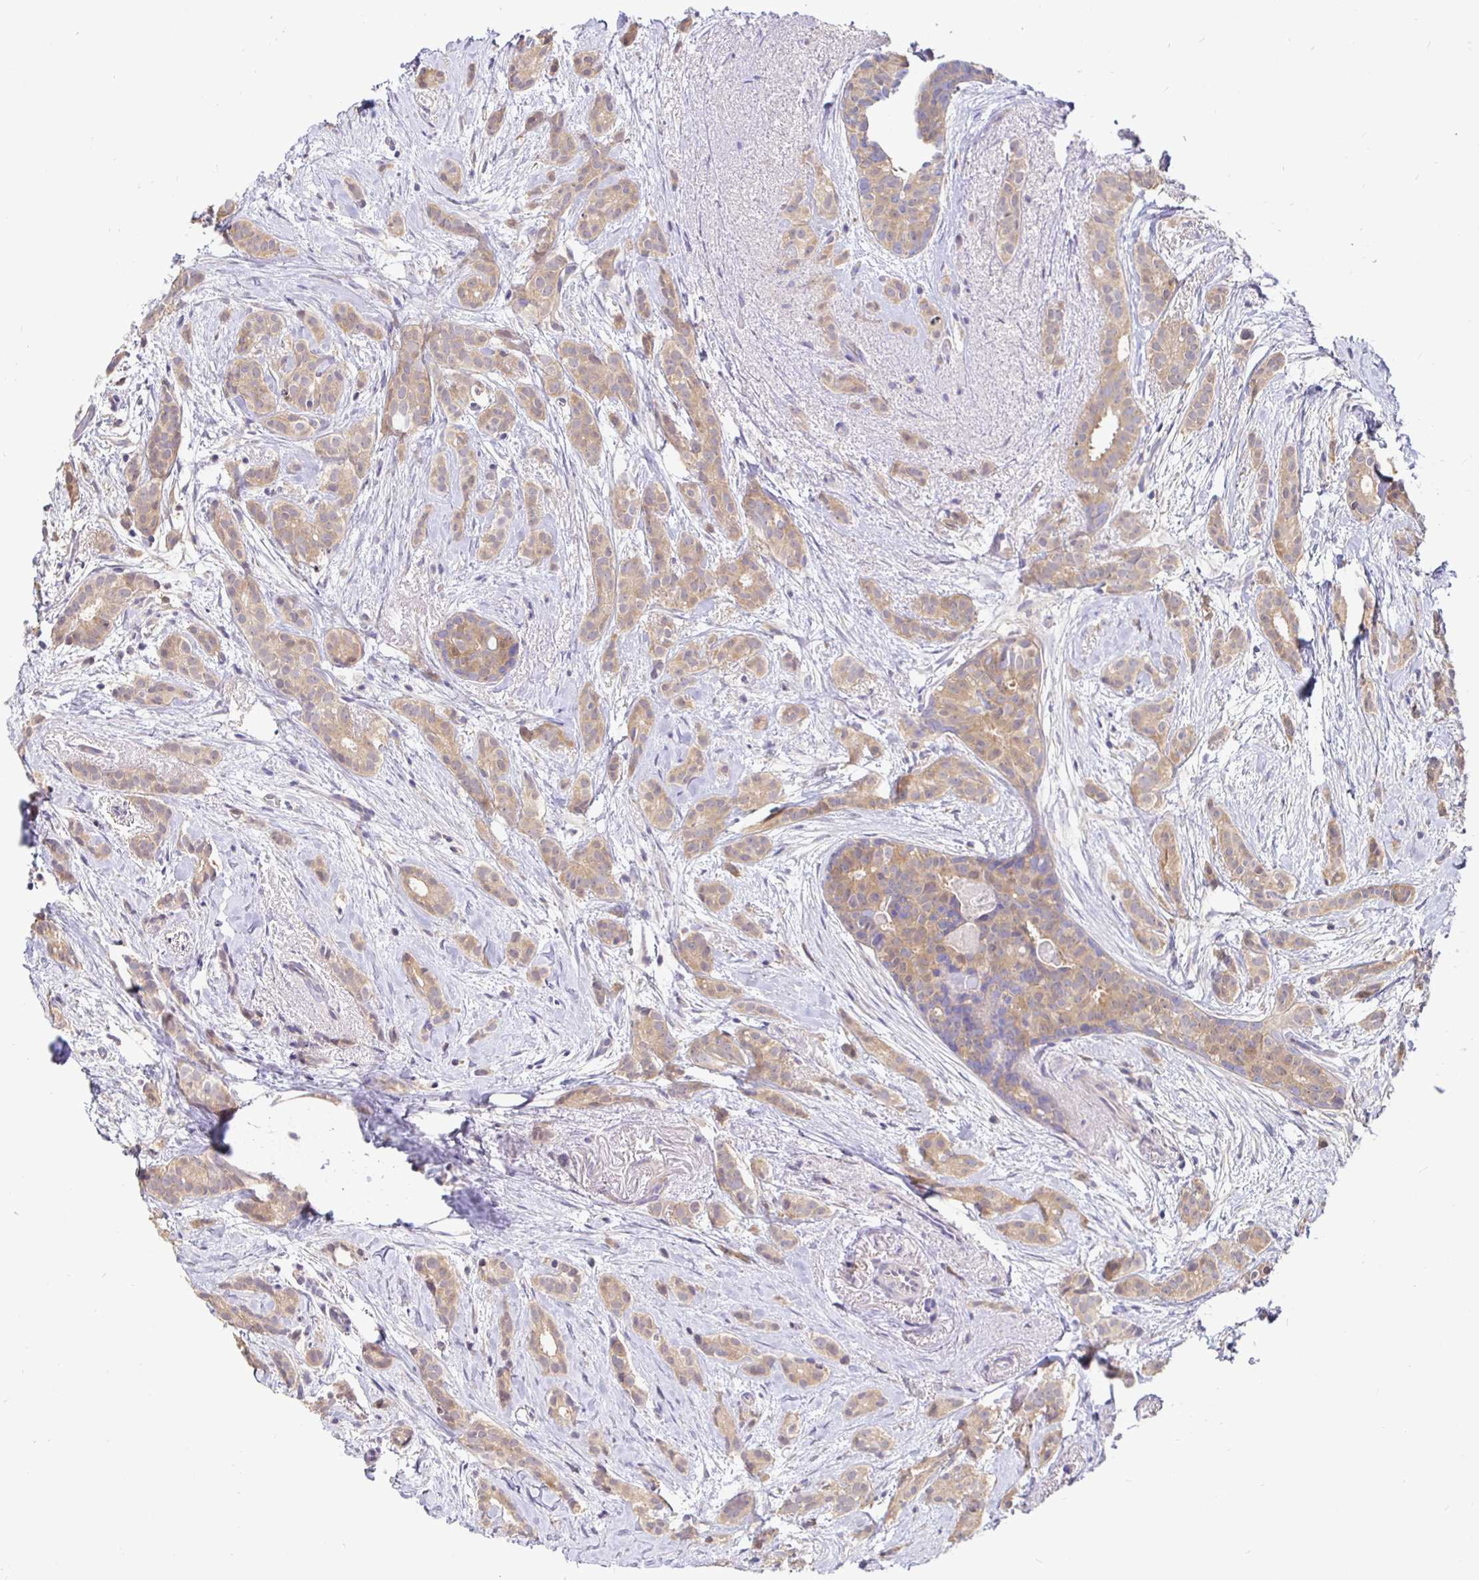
{"staining": {"intensity": "weak", "quantity": ">75%", "location": "cytoplasmic/membranous"}, "tissue": "breast cancer", "cell_type": "Tumor cells", "image_type": "cancer", "snomed": [{"axis": "morphology", "description": "Duct carcinoma"}, {"axis": "topography", "description": "Breast"}], "caption": "Tumor cells display low levels of weak cytoplasmic/membranous expression in about >75% of cells in breast cancer.", "gene": "KIF21A", "patient": {"sex": "female", "age": 65}}